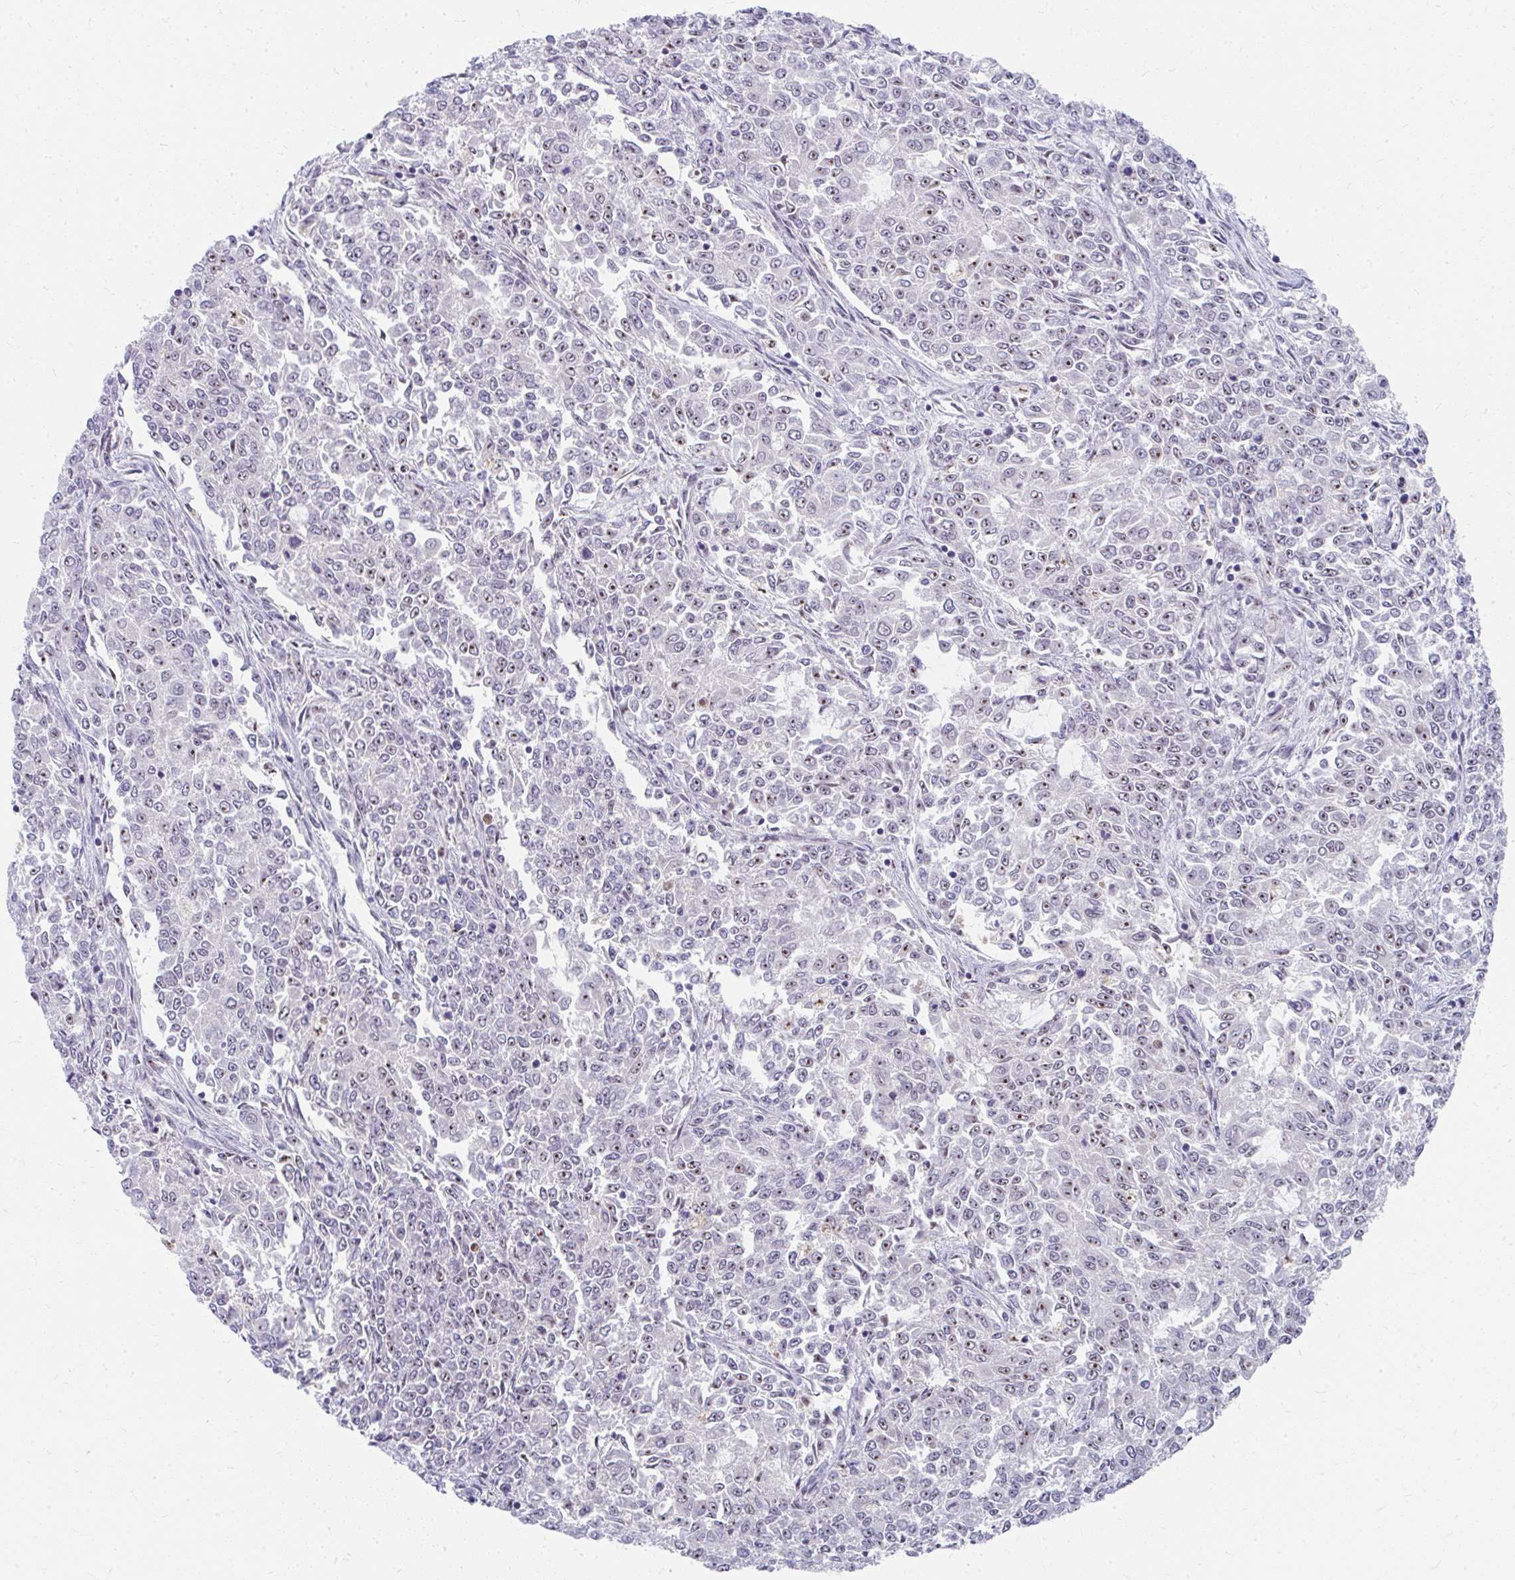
{"staining": {"intensity": "moderate", "quantity": "25%-75%", "location": "nuclear"}, "tissue": "endometrial cancer", "cell_type": "Tumor cells", "image_type": "cancer", "snomed": [{"axis": "morphology", "description": "Adenocarcinoma, NOS"}, {"axis": "topography", "description": "Endometrium"}], "caption": "Endometrial cancer stained with immunohistochemistry (IHC) displays moderate nuclear staining in approximately 25%-75% of tumor cells.", "gene": "GTF2H1", "patient": {"sex": "female", "age": 50}}